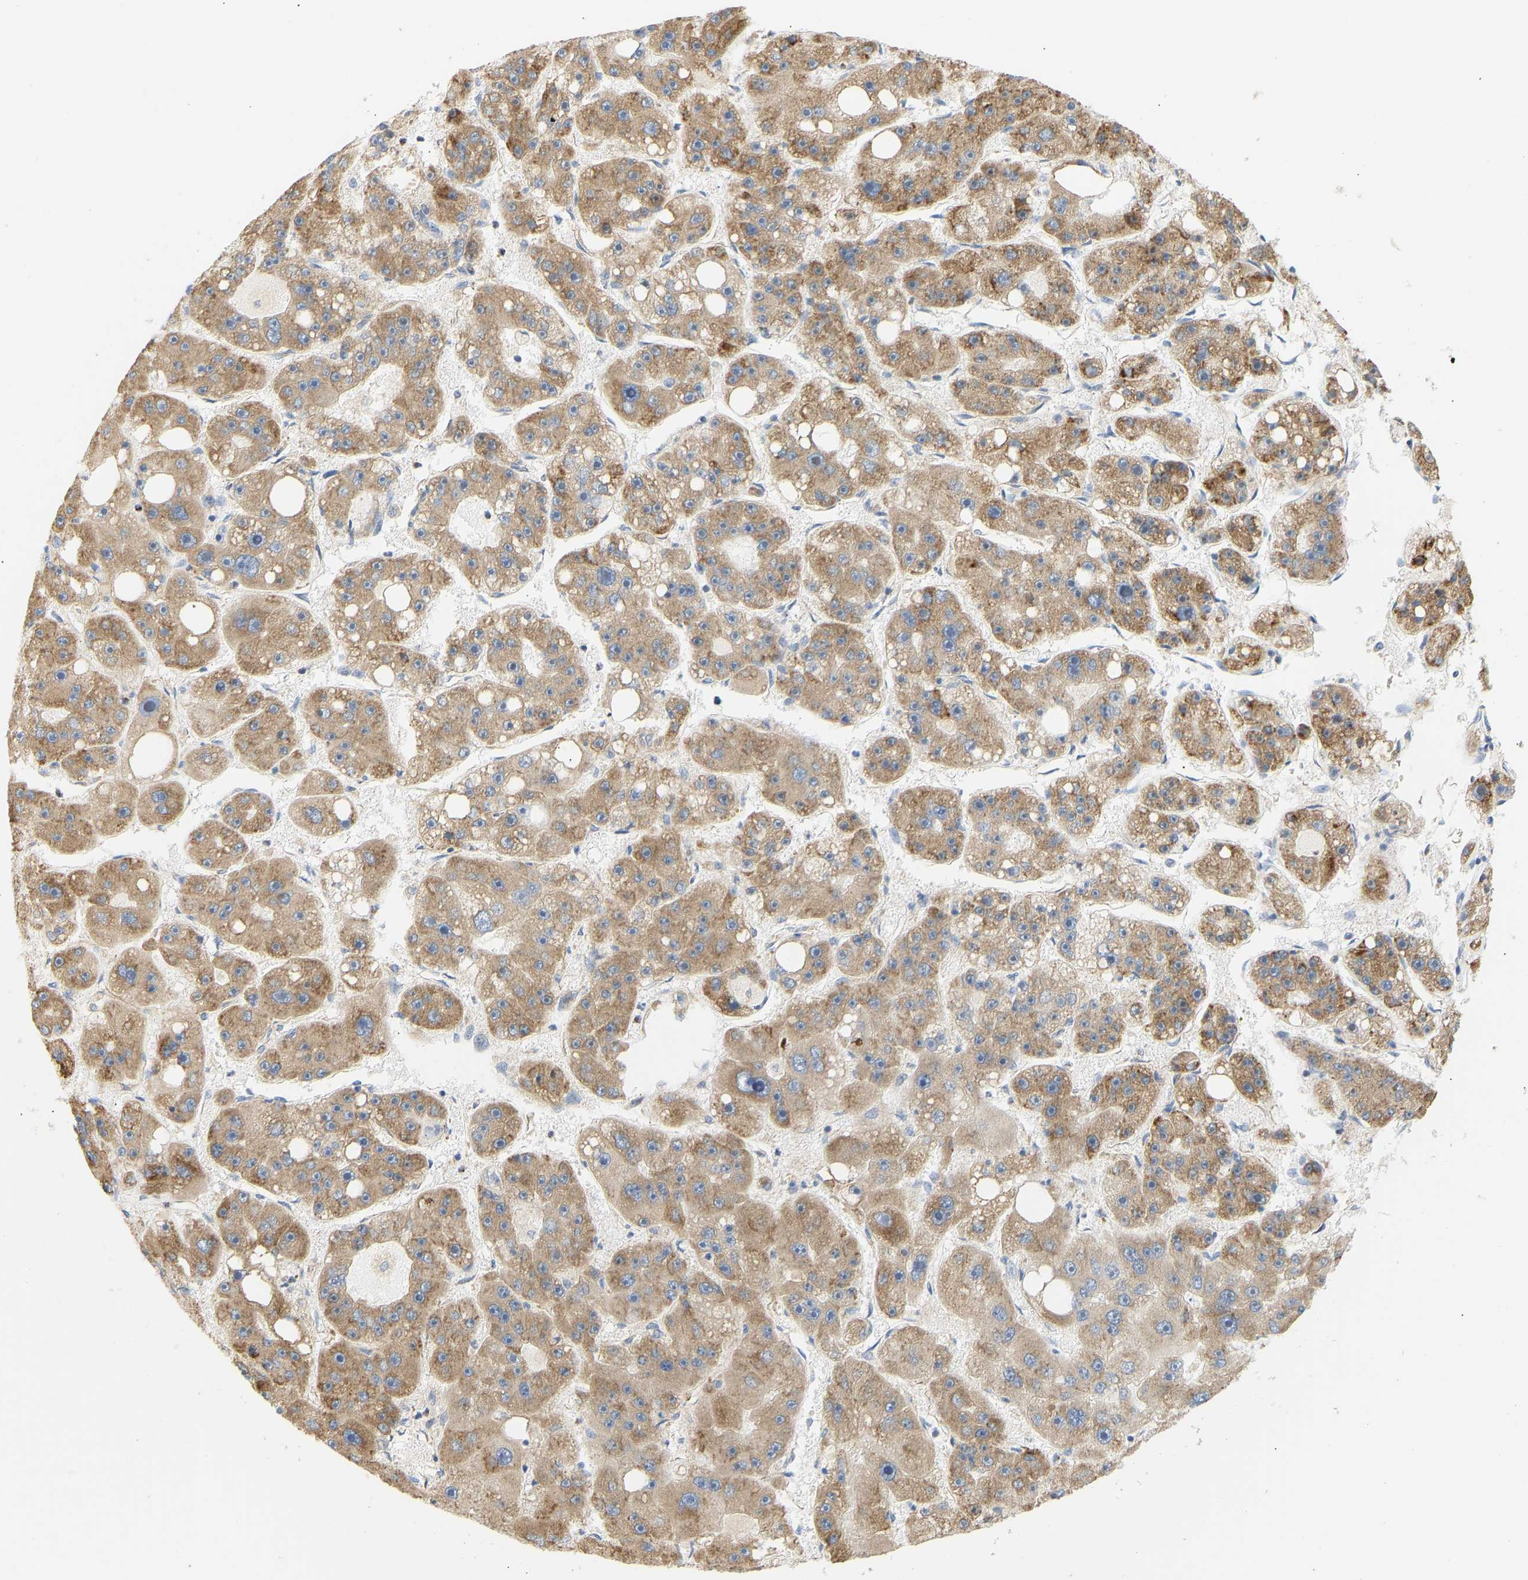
{"staining": {"intensity": "moderate", "quantity": ">75%", "location": "cytoplasmic/membranous"}, "tissue": "liver cancer", "cell_type": "Tumor cells", "image_type": "cancer", "snomed": [{"axis": "morphology", "description": "Carcinoma, Hepatocellular, NOS"}, {"axis": "topography", "description": "Liver"}], "caption": "Human liver cancer (hepatocellular carcinoma) stained for a protein (brown) reveals moderate cytoplasmic/membranous positive expression in about >75% of tumor cells.", "gene": "RPS14", "patient": {"sex": "female", "age": 61}}